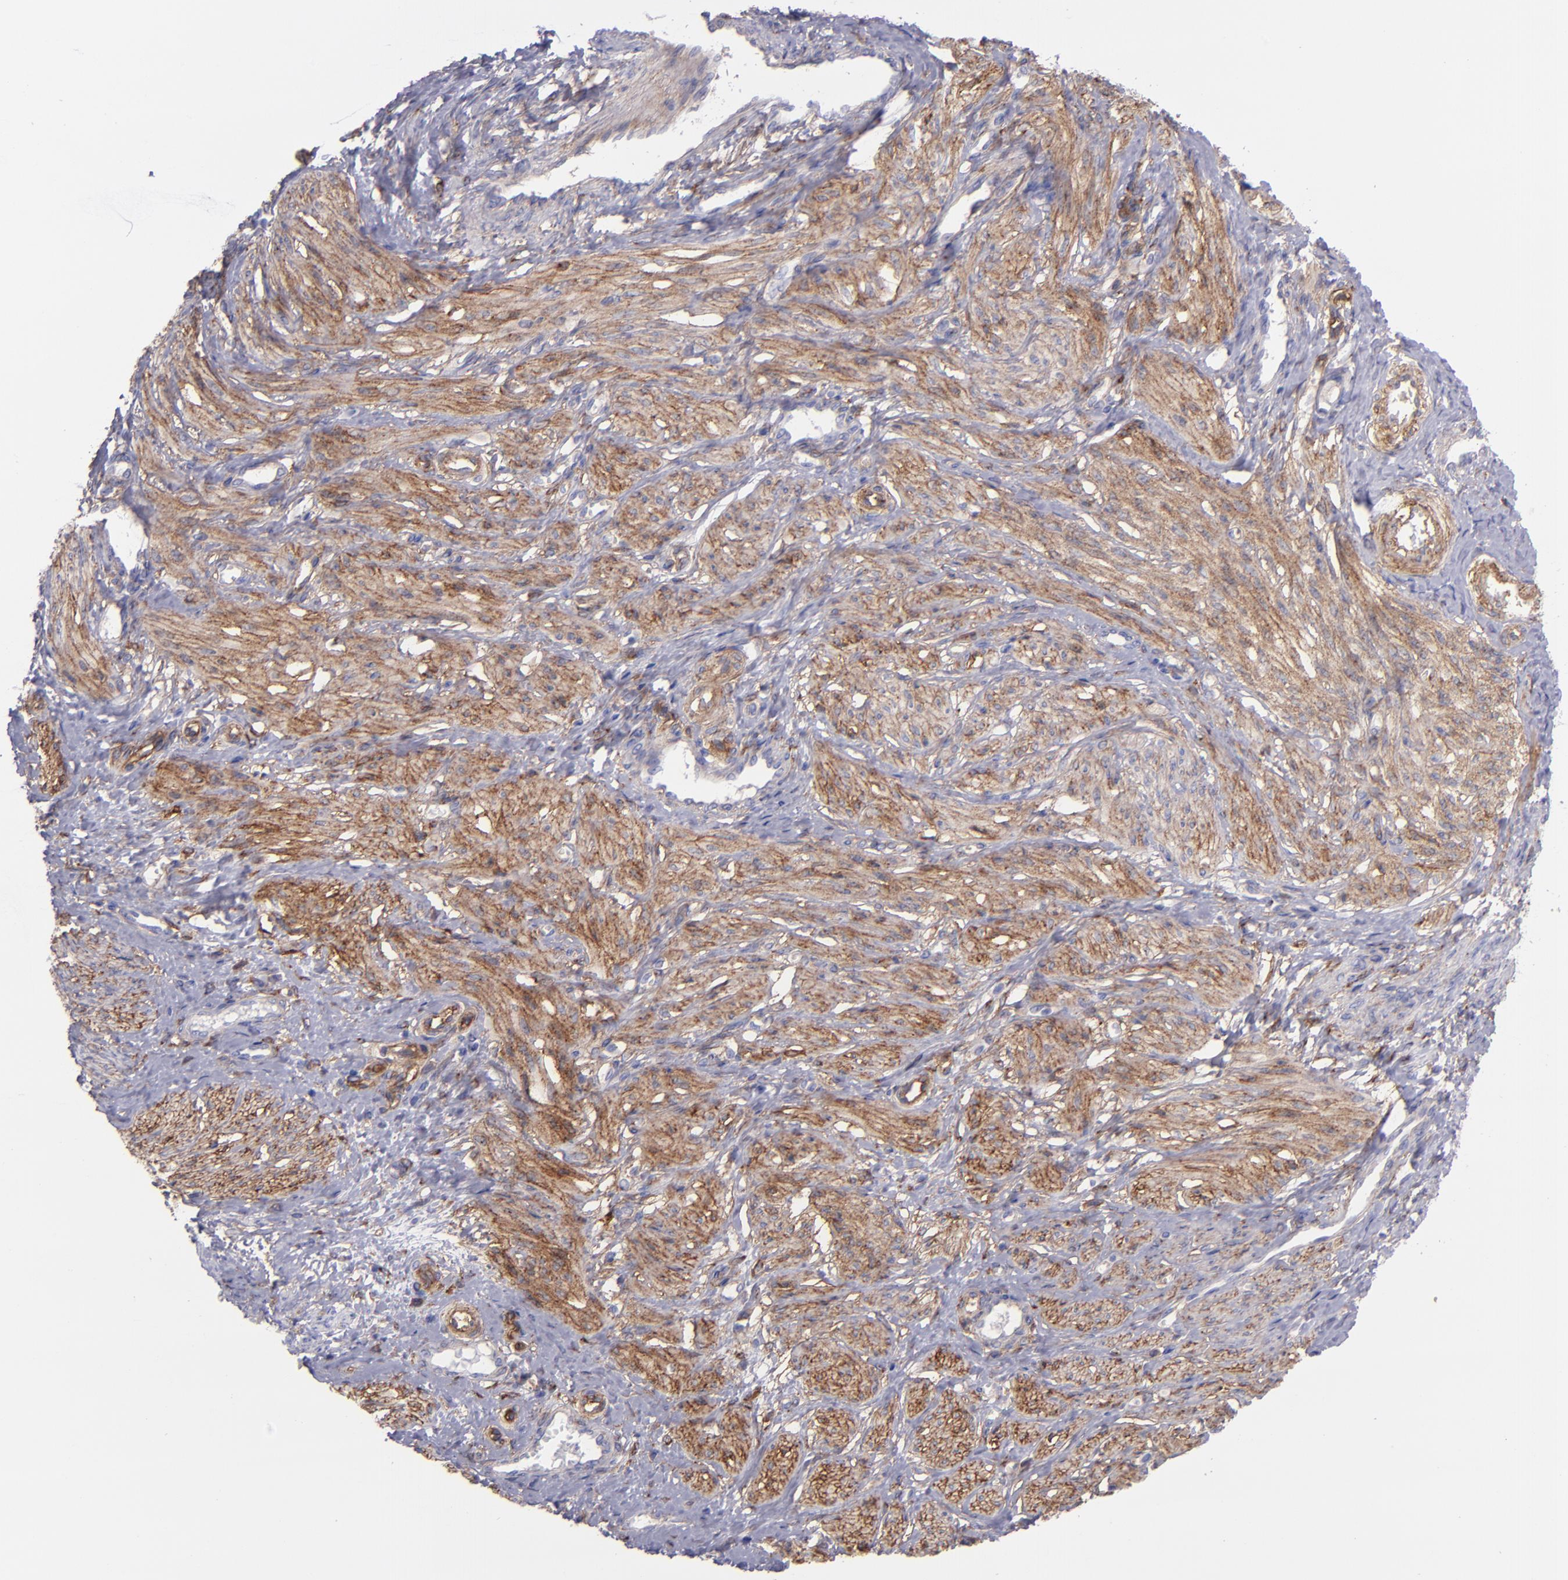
{"staining": {"intensity": "moderate", "quantity": "25%-75%", "location": "cytoplasmic/membranous"}, "tissue": "smooth muscle", "cell_type": "Smooth muscle cells", "image_type": "normal", "snomed": [{"axis": "morphology", "description": "Normal tissue, NOS"}, {"axis": "topography", "description": "Smooth muscle"}, {"axis": "topography", "description": "Uterus"}], "caption": "Protein staining of benign smooth muscle exhibits moderate cytoplasmic/membranous expression in approximately 25%-75% of smooth muscle cells.", "gene": "ITGAV", "patient": {"sex": "female", "age": 39}}